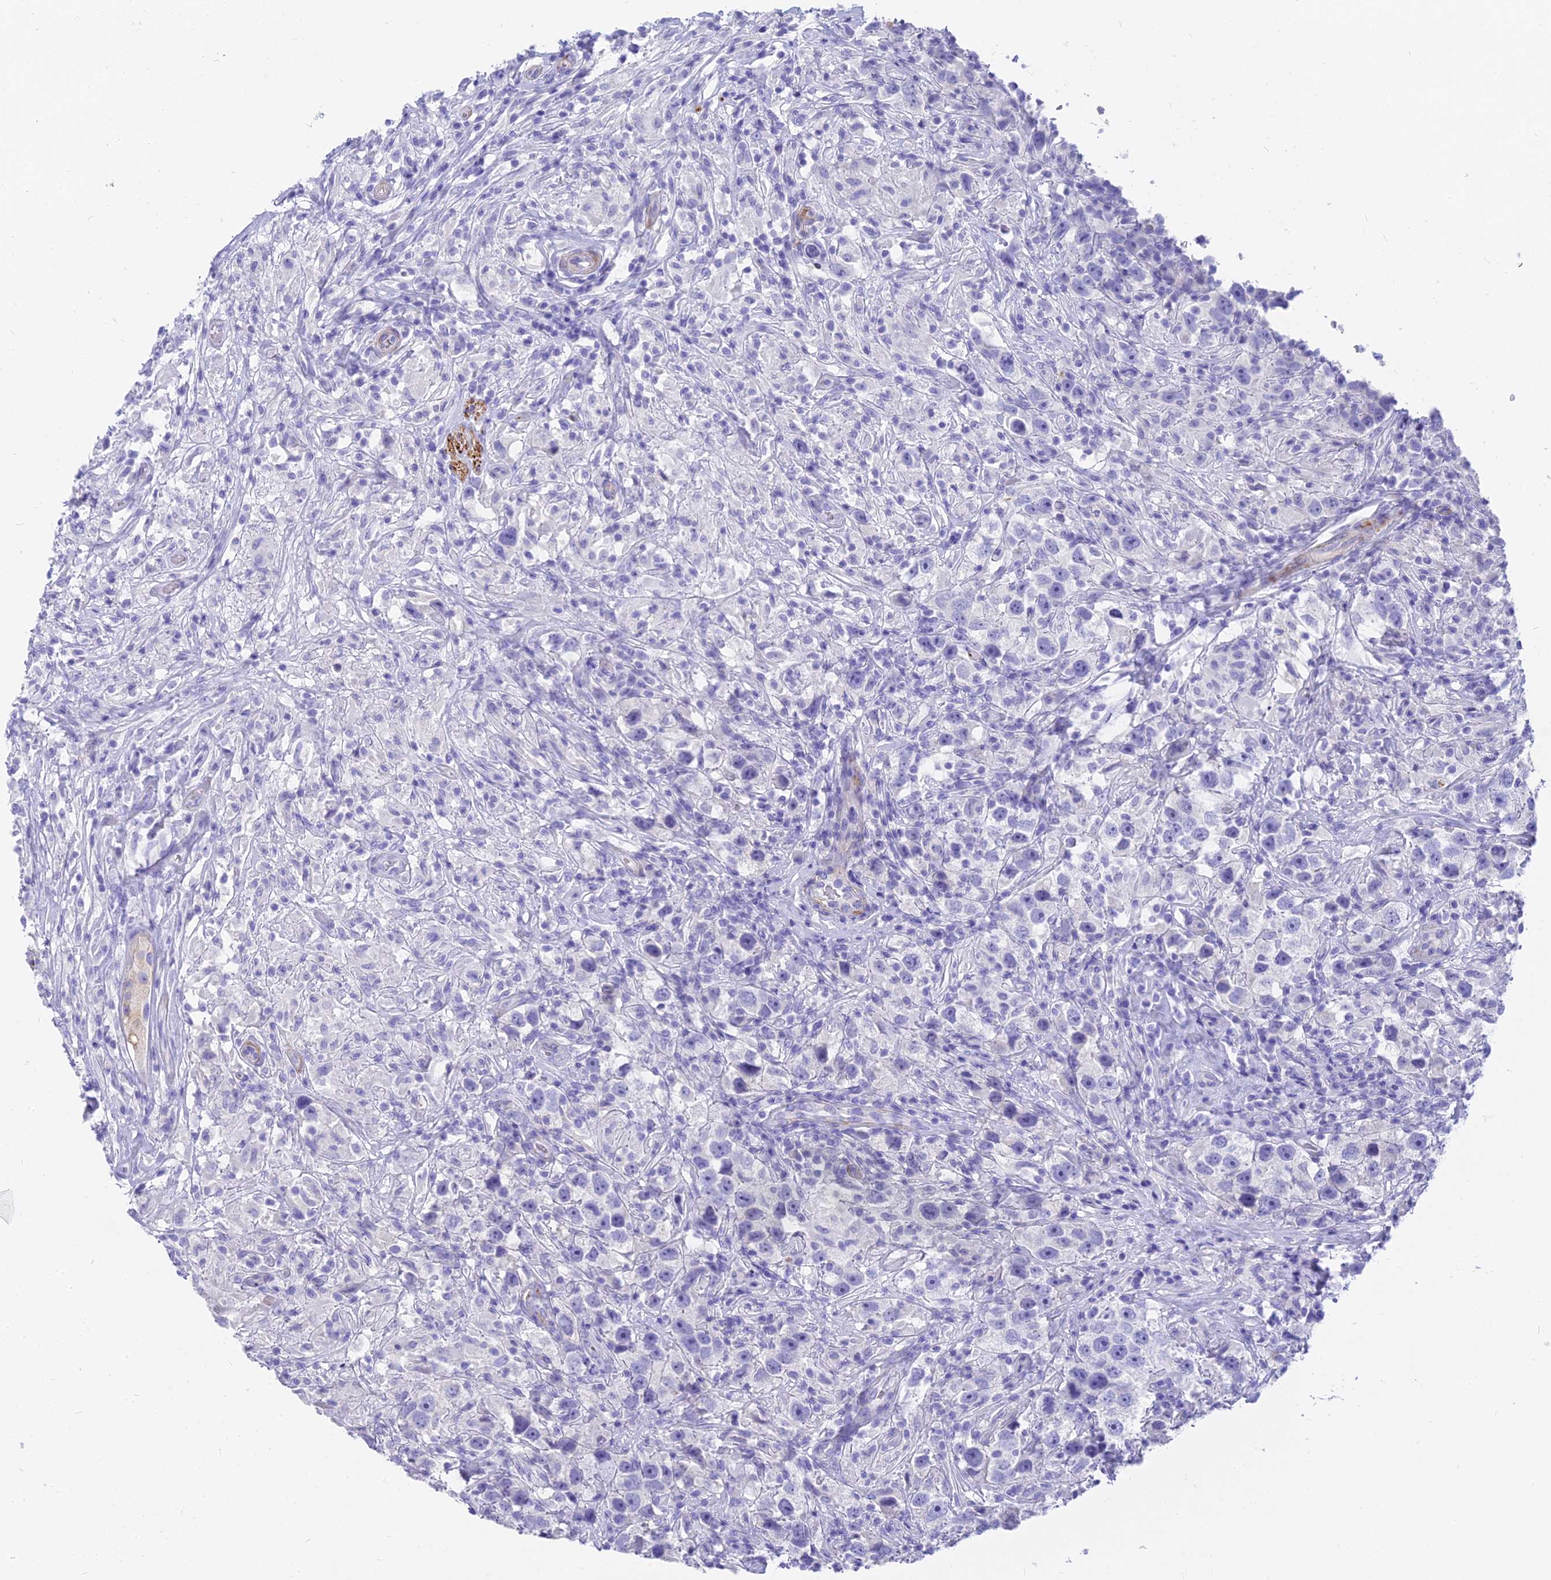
{"staining": {"intensity": "negative", "quantity": "none", "location": "none"}, "tissue": "testis cancer", "cell_type": "Tumor cells", "image_type": "cancer", "snomed": [{"axis": "morphology", "description": "Seminoma, NOS"}, {"axis": "topography", "description": "Testis"}], "caption": "Protein analysis of testis cancer (seminoma) exhibits no significant expression in tumor cells. The staining was performed using DAB to visualize the protein expression in brown, while the nuclei were stained in blue with hematoxylin (Magnification: 20x).", "gene": "SLC36A2", "patient": {"sex": "male", "age": 49}}